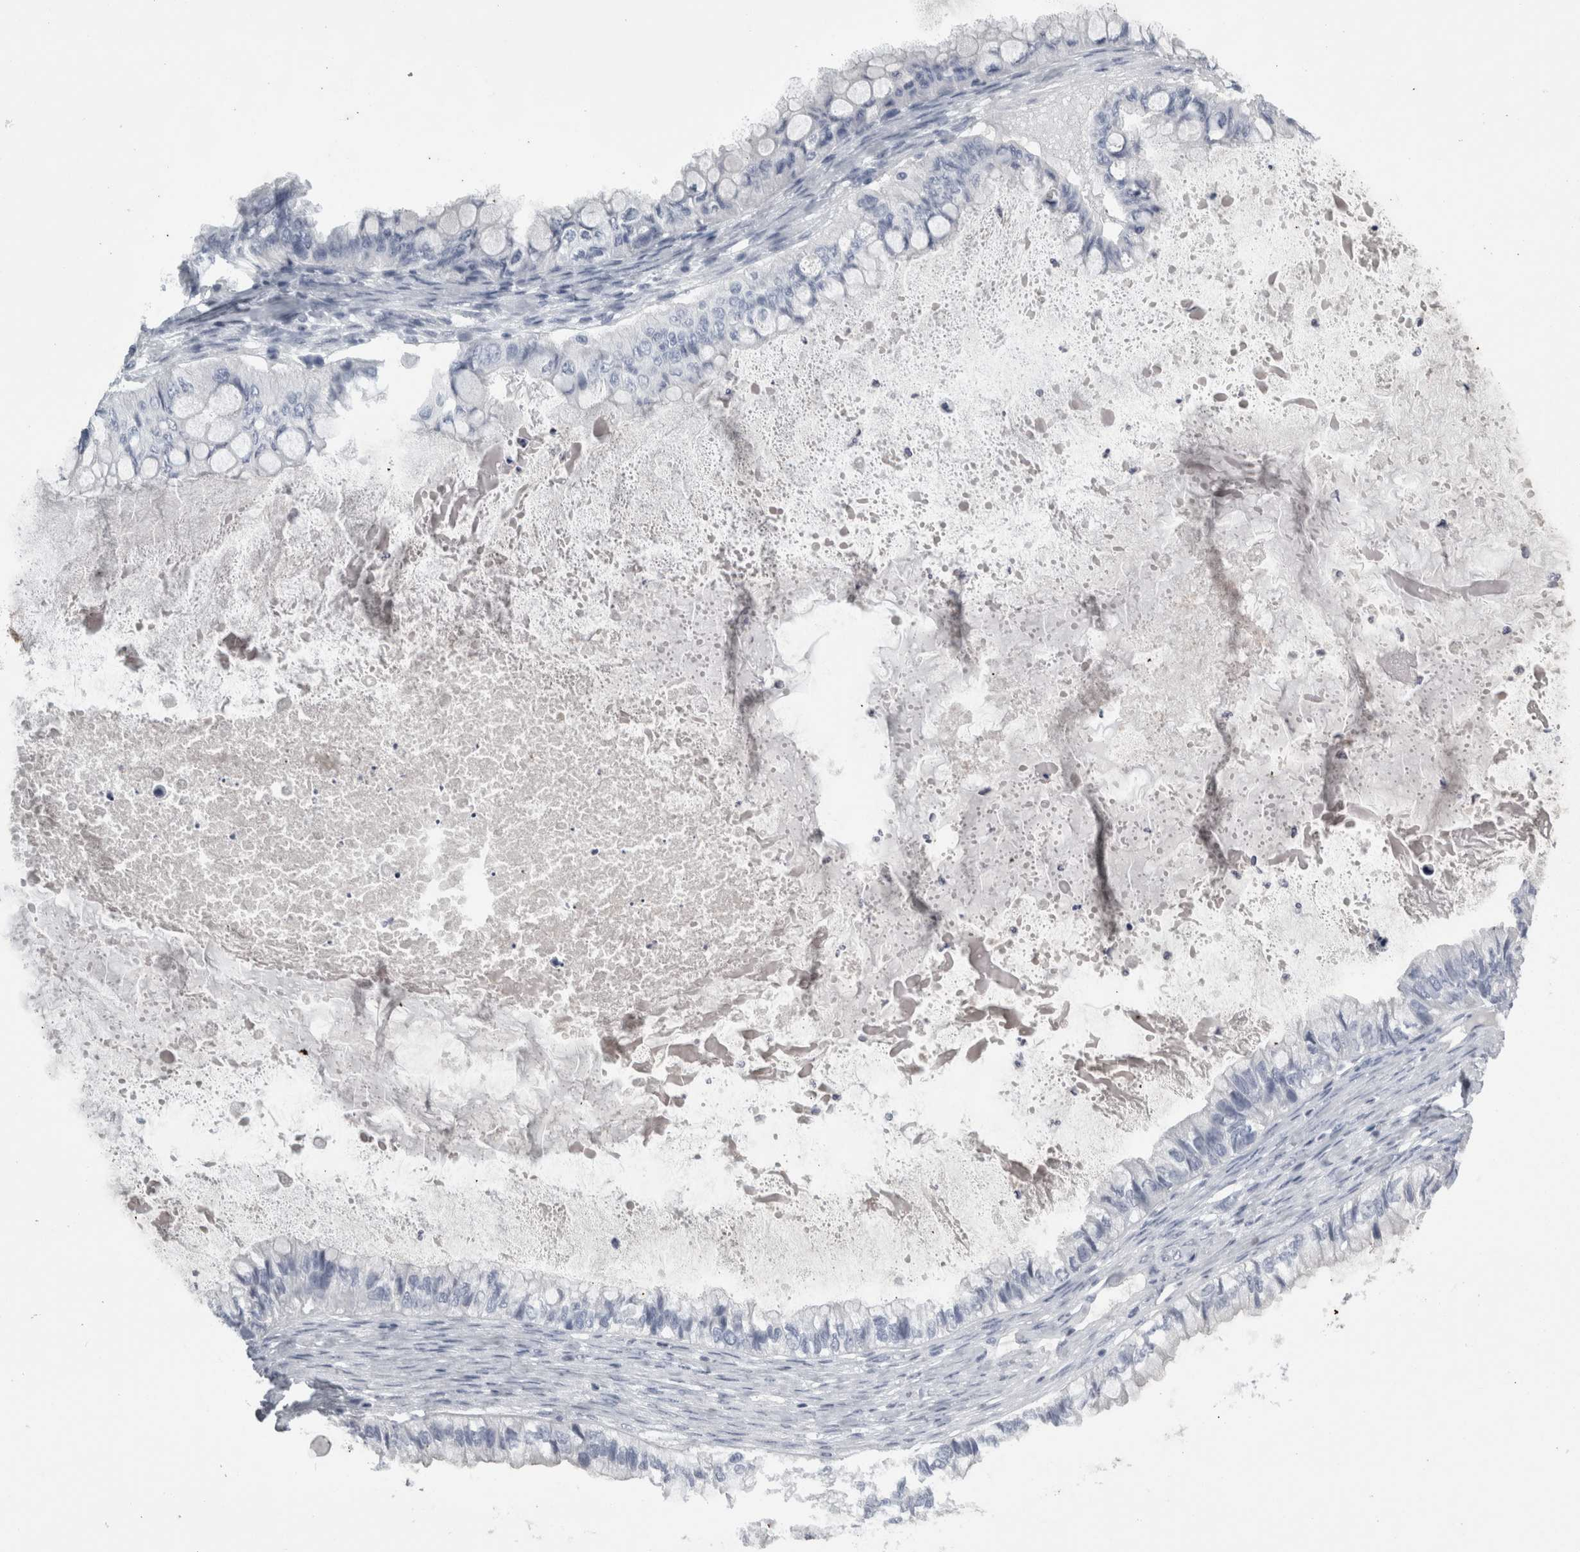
{"staining": {"intensity": "negative", "quantity": "none", "location": "none"}, "tissue": "ovarian cancer", "cell_type": "Tumor cells", "image_type": "cancer", "snomed": [{"axis": "morphology", "description": "Cystadenocarcinoma, mucinous, NOS"}, {"axis": "topography", "description": "Ovary"}], "caption": "Tumor cells are negative for protein expression in human ovarian mucinous cystadenocarcinoma.", "gene": "TCAP", "patient": {"sex": "female", "age": 80}}